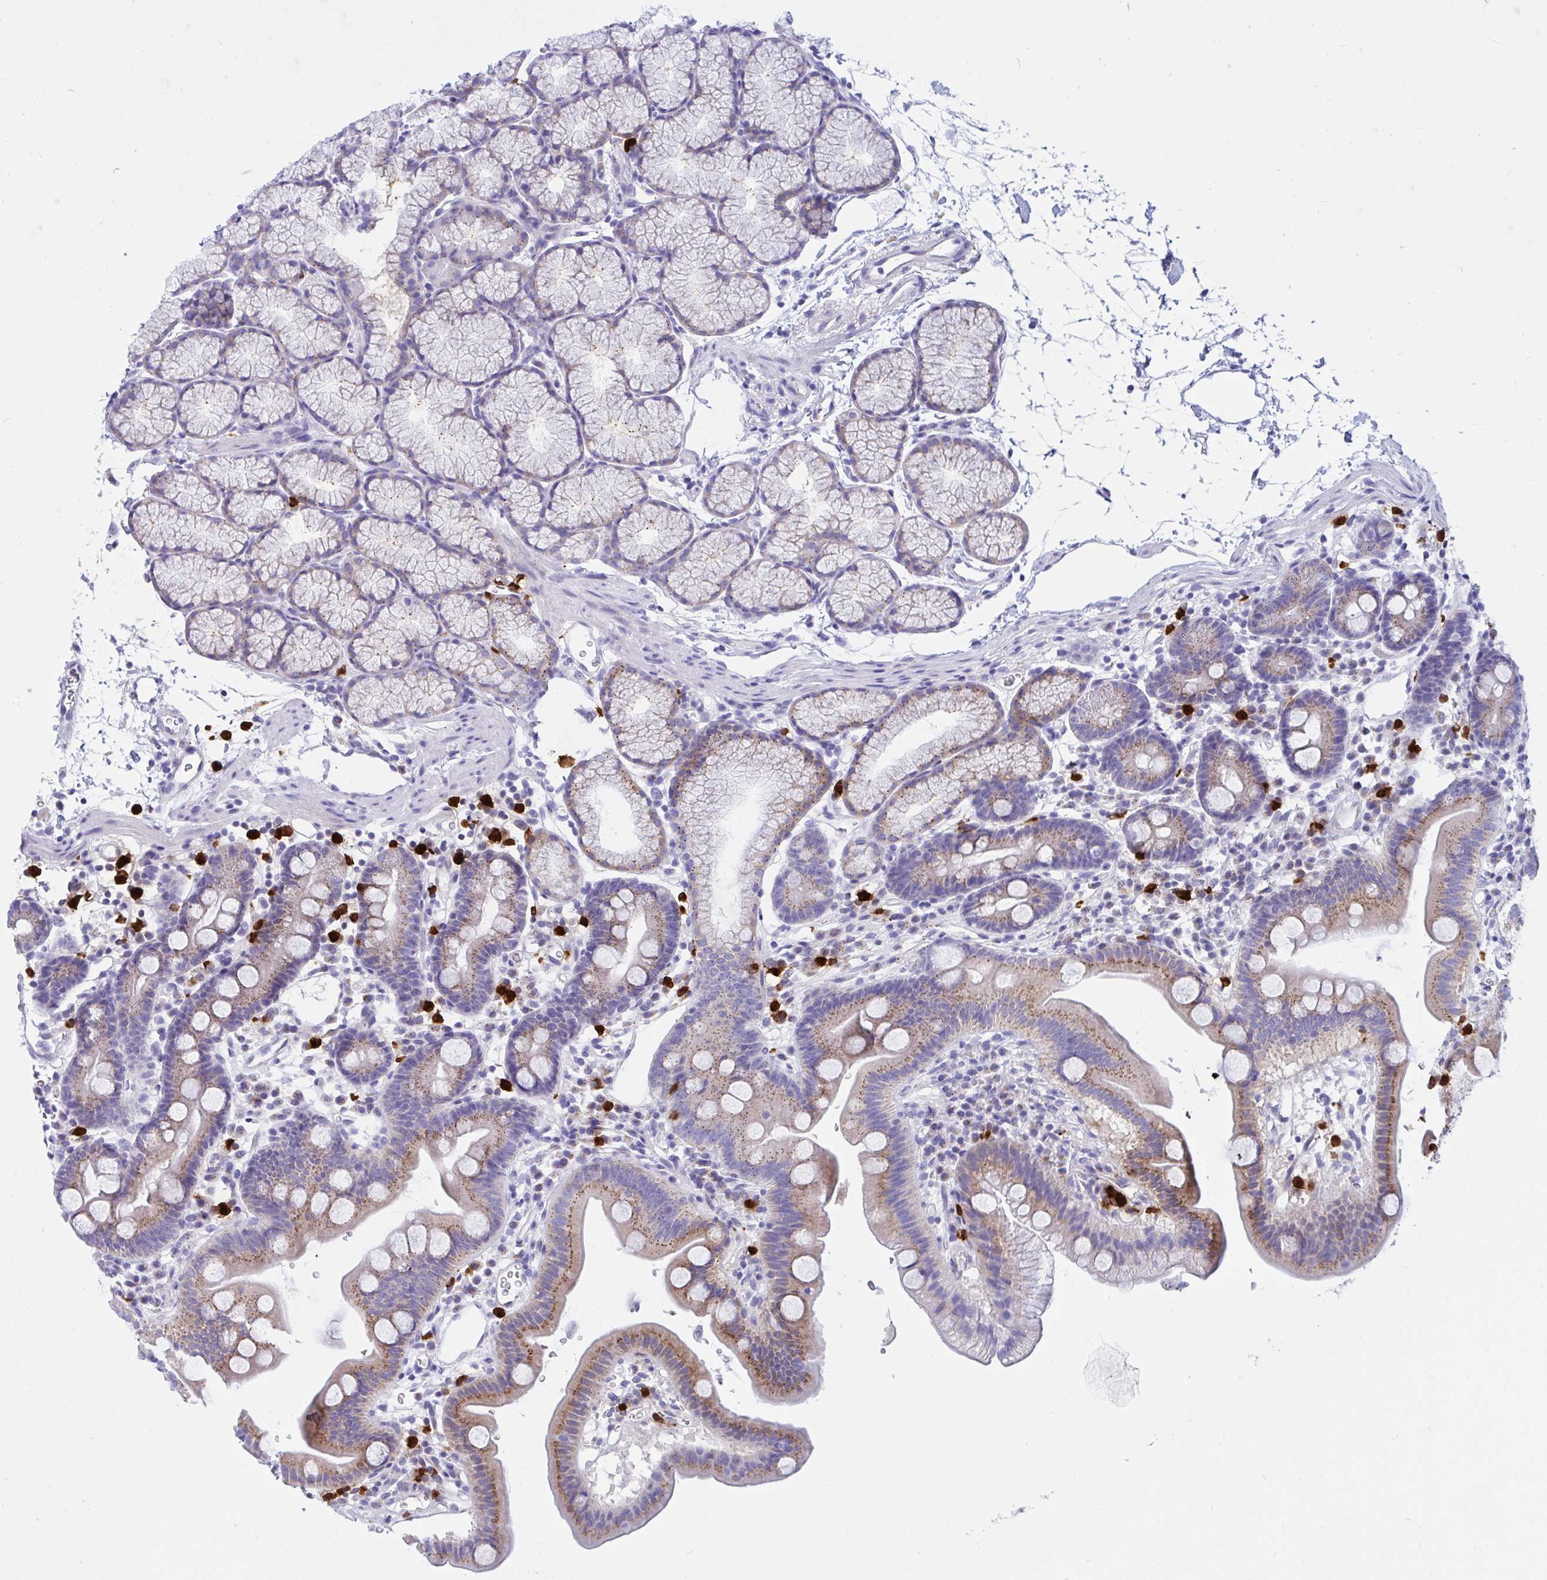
{"staining": {"intensity": "moderate", "quantity": "<25%", "location": "cytoplasmic/membranous"}, "tissue": "duodenum", "cell_type": "Glandular cells", "image_type": "normal", "snomed": [{"axis": "morphology", "description": "Normal tissue, NOS"}, {"axis": "topography", "description": "Duodenum"}], "caption": "Brown immunohistochemical staining in benign human duodenum shows moderate cytoplasmic/membranous staining in approximately <25% of glandular cells.", "gene": "RNASE3", "patient": {"sex": "male", "age": 59}}